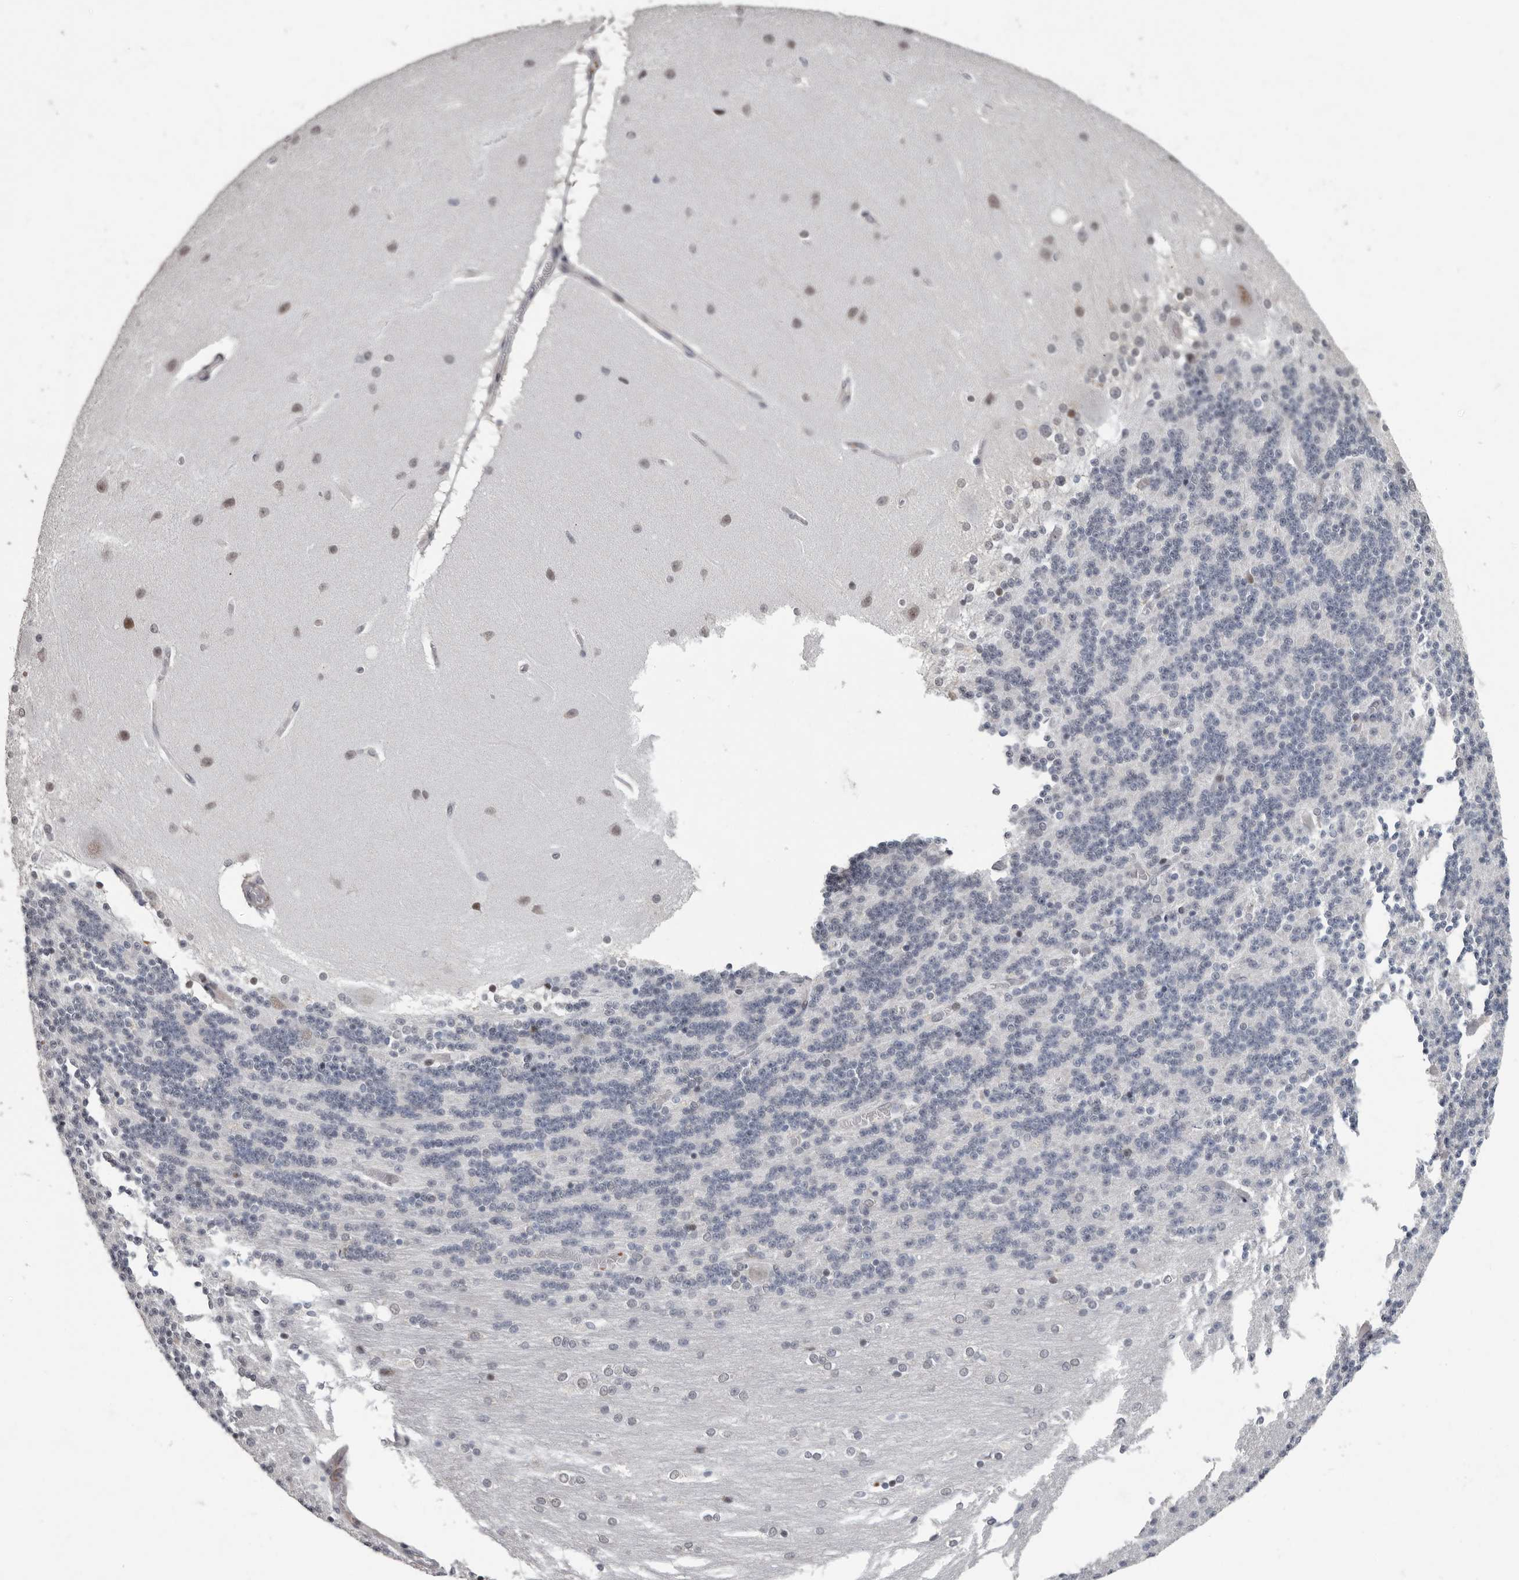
{"staining": {"intensity": "negative", "quantity": "none", "location": "none"}, "tissue": "cerebellum", "cell_type": "Cells in granular layer", "image_type": "normal", "snomed": [{"axis": "morphology", "description": "Normal tissue, NOS"}, {"axis": "topography", "description": "Cerebellum"}], "caption": "Immunohistochemical staining of unremarkable cerebellum exhibits no significant staining in cells in granular layer.", "gene": "RALGPS2", "patient": {"sex": "female", "age": 54}}